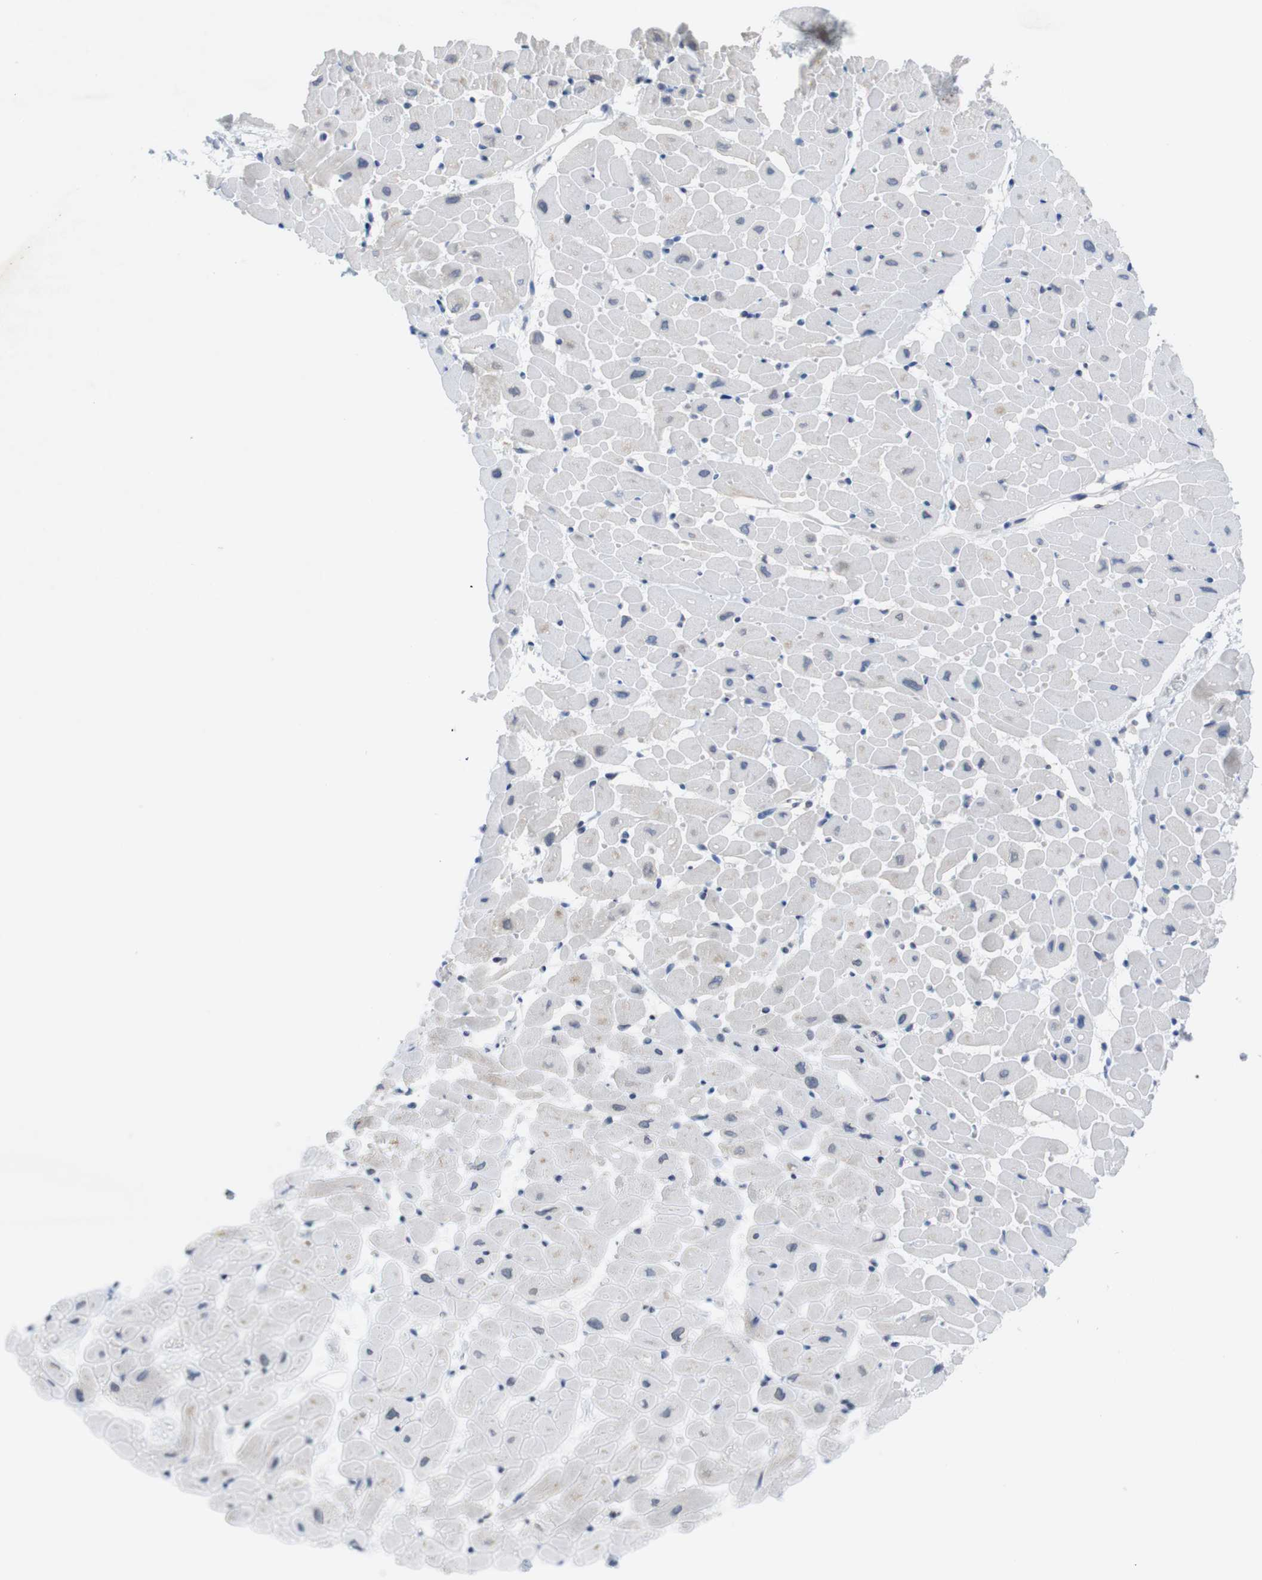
{"staining": {"intensity": "weak", "quantity": "<25%", "location": "cytoplasmic/membranous"}, "tissue": "heart muscle", "cell_type": "Cardiomyocytes", "image_type": "normal", "snomed": [{"axis": "morphology", "description": "Normal tissue, NOS"}, {"axis": "topography", "description": "Heart"}], "caption": "Cardiomyocytes show no significant positivity in normal heart muscle. (Stains: DAB (3,3'-diaminobenzidine) immunohistochemistry (IHC) with hematoxylin counter stain, Microscopy: brightfield microscopy at high magnification).", "gene": "ERGIC3", "patient": {"sex": "male", "age": 45}}